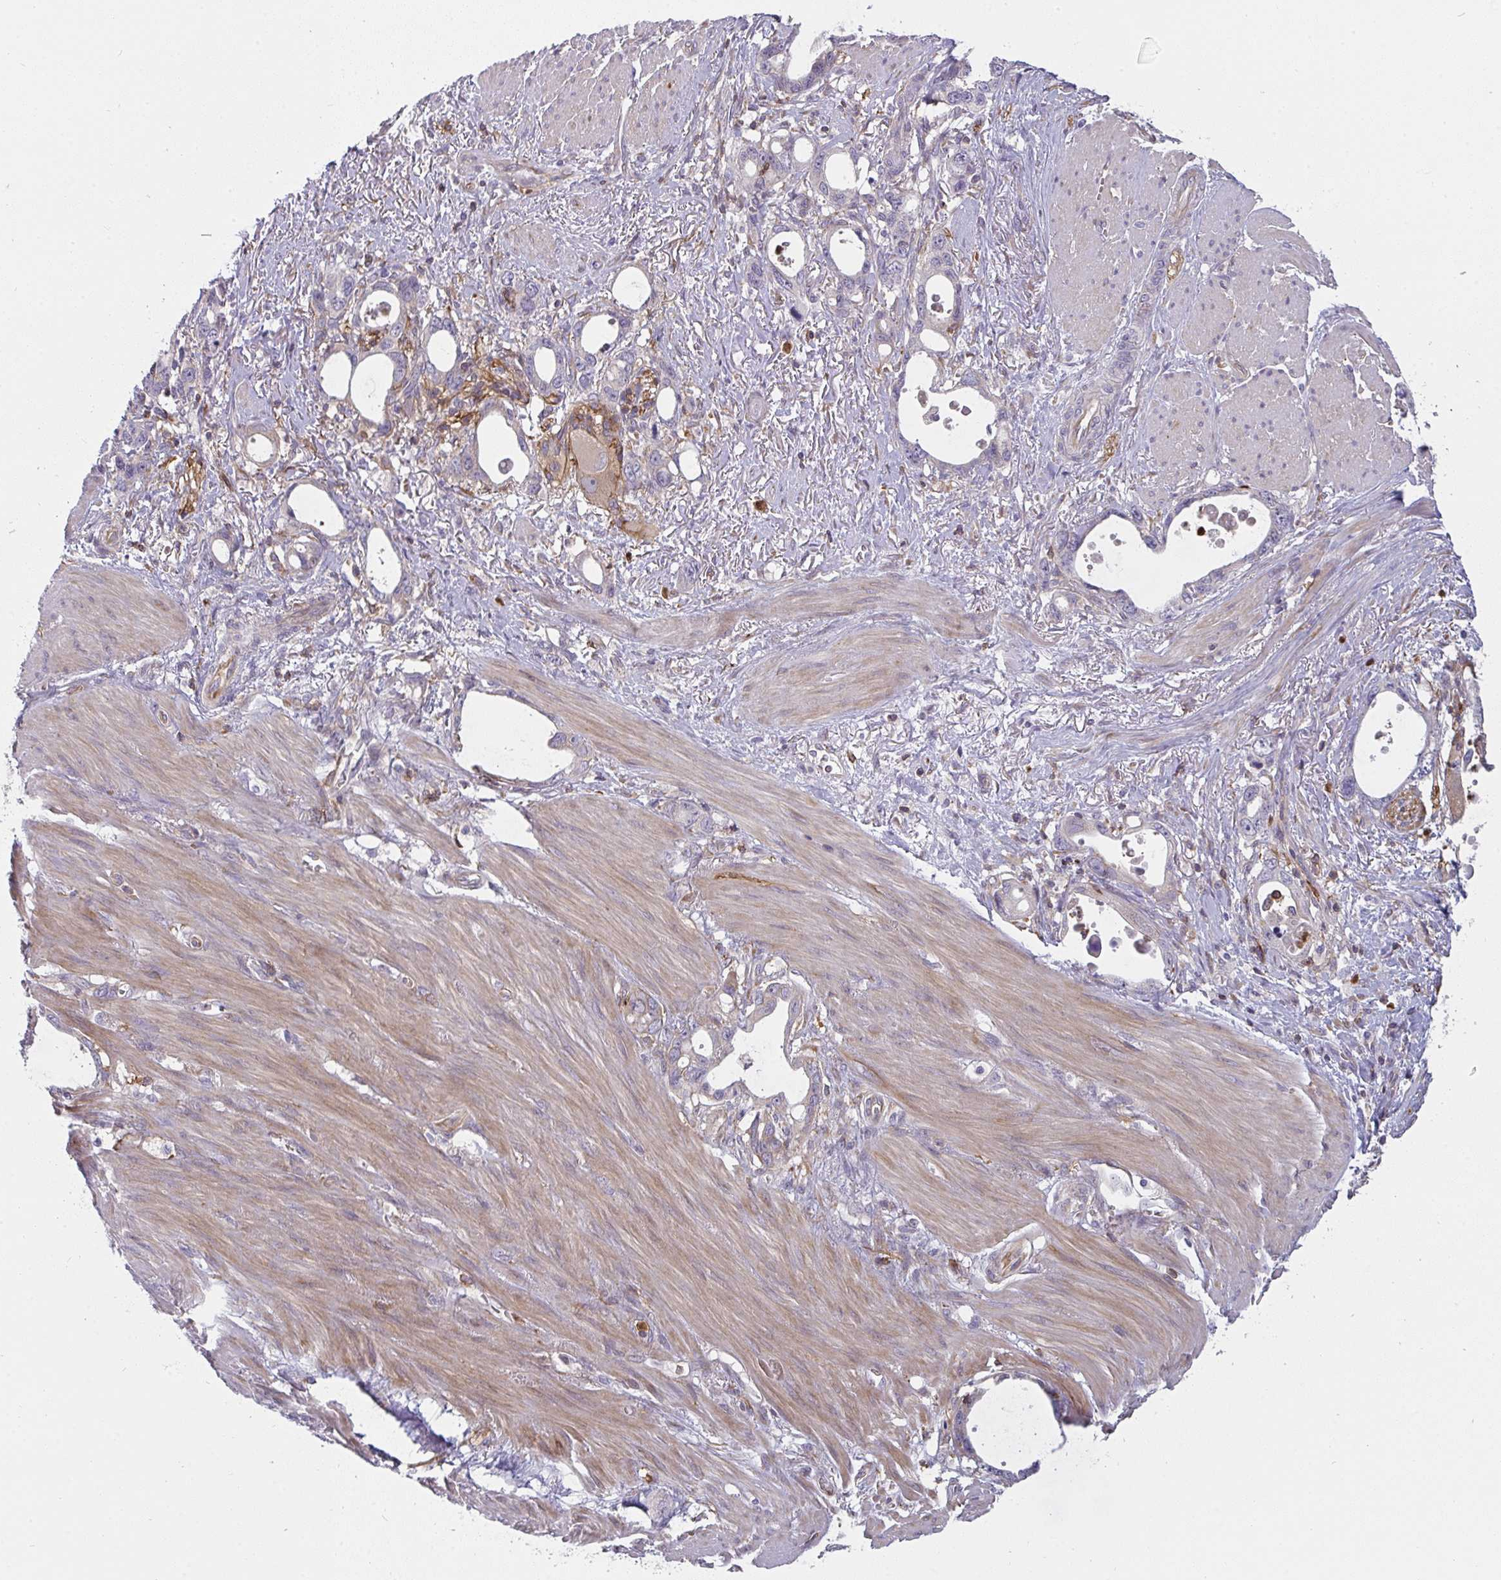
{"staining": {"intensity": "moderate", "quantity": "<25%", "location": "cytoplasmic/membranous"}, "tissue": "stomach cancer", "cell_type": "Tumor cells", "image_type": "cancer", "snomed": [{"axis": "morphology", "description": "Adenocarcinoma, NOS"}, {"axis": "topography", "description": "Stomach, upper"}], "caption": "A brown stain shows moderate cytoplasmic/membranous staining of a protein in human stomach adenocarcinoma tumor cells.", "gene": "CSF3R", "patient": {"sex": "male", "age": 74}}